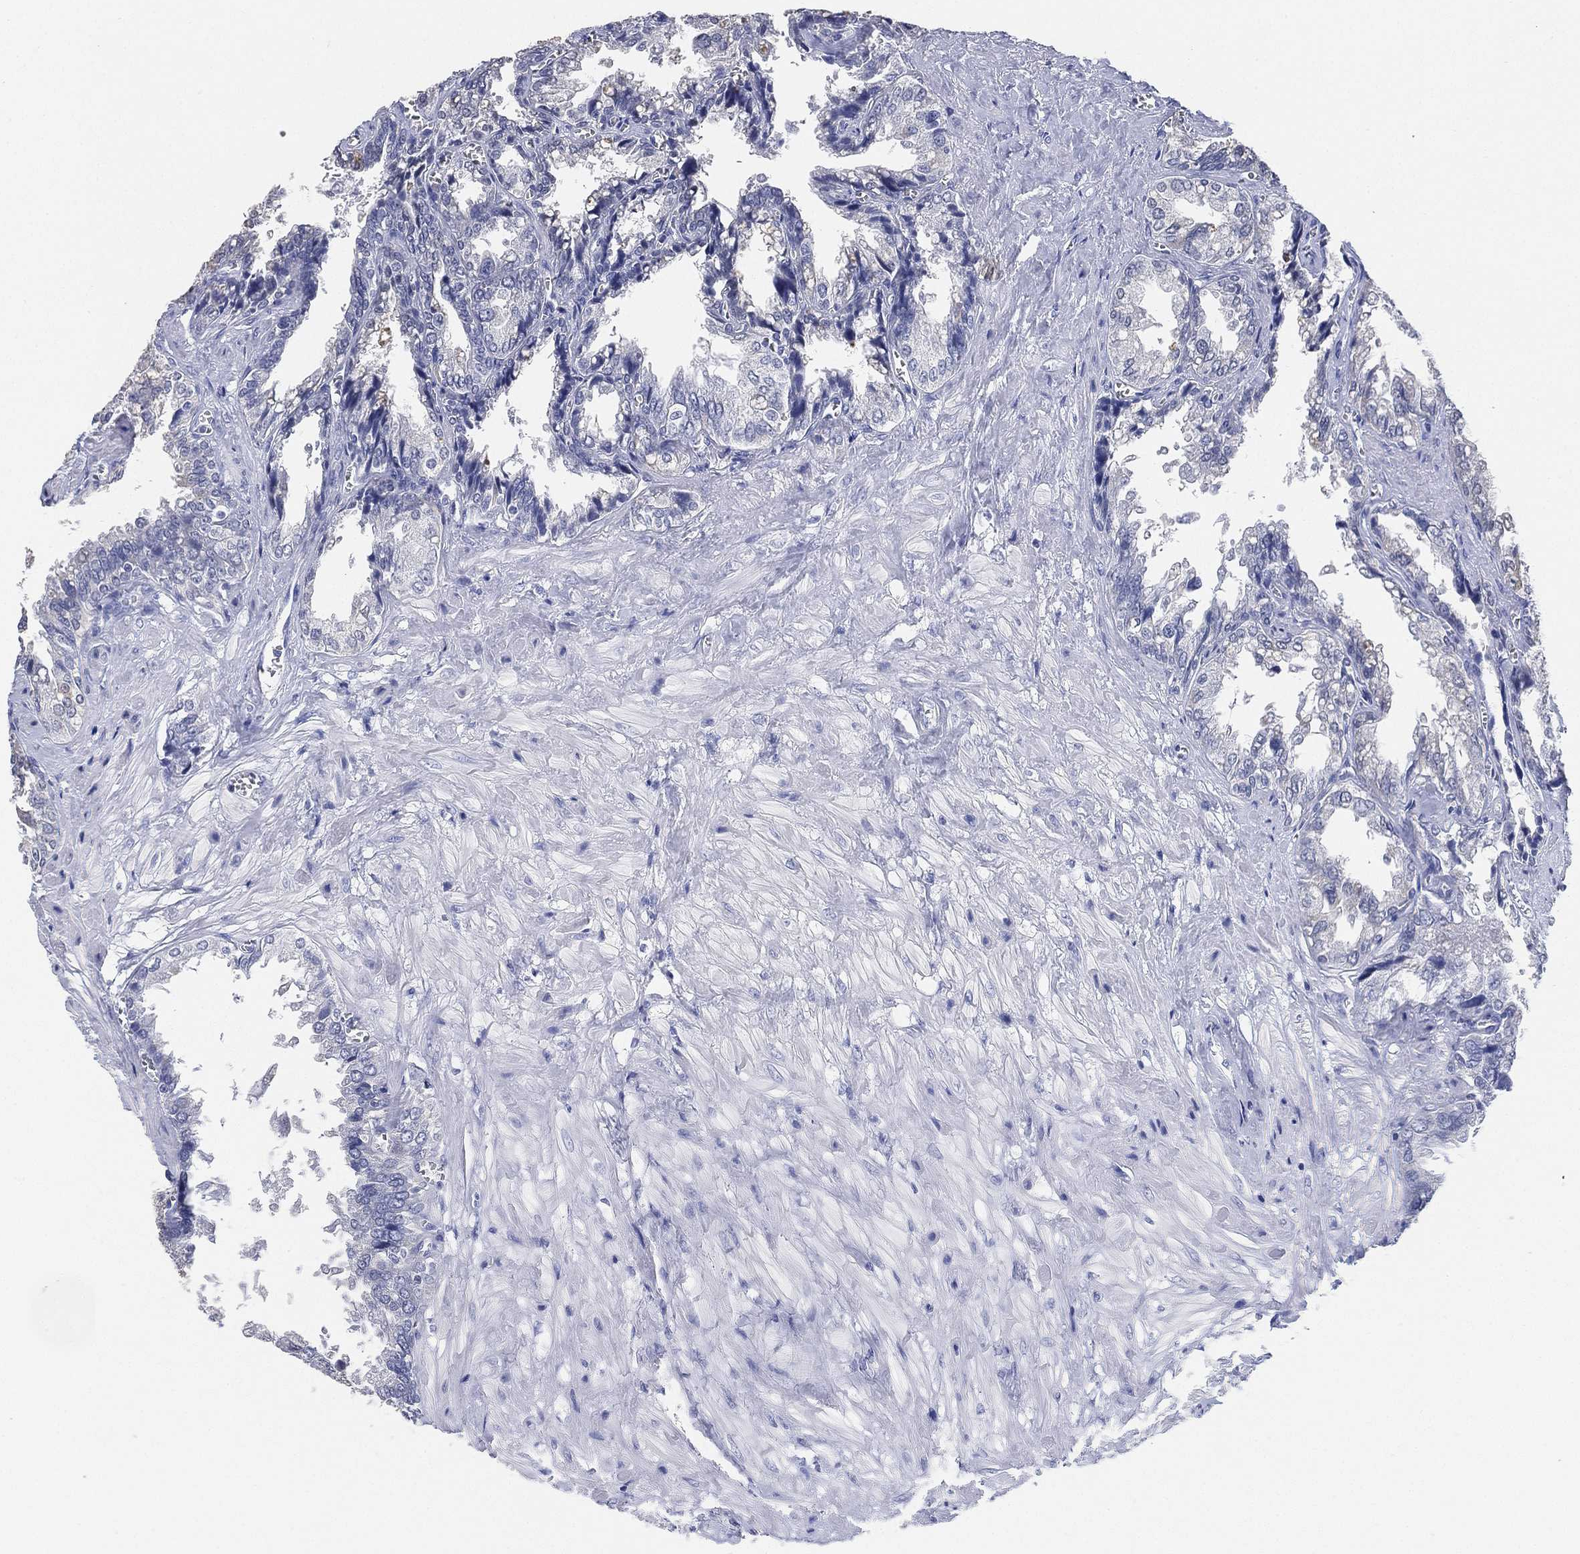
{"staining": {"intensity": "negative", "quantity": "none", "location": "none"}, "tissue": "seminal vesicle", "cell_type": "Glandular cells", "image_type": "normal", "snomed": [{"axis": "morphology", "description": "Normal tissue, NOS"}, {"axis": "topography", "description": "Seminal veicle"}], "caption": "The image reveals no staining of glandular cells in unremarkable seminal vesicle.", "gene": "IYD", "patient": {"sex": "male", "age": 67}}